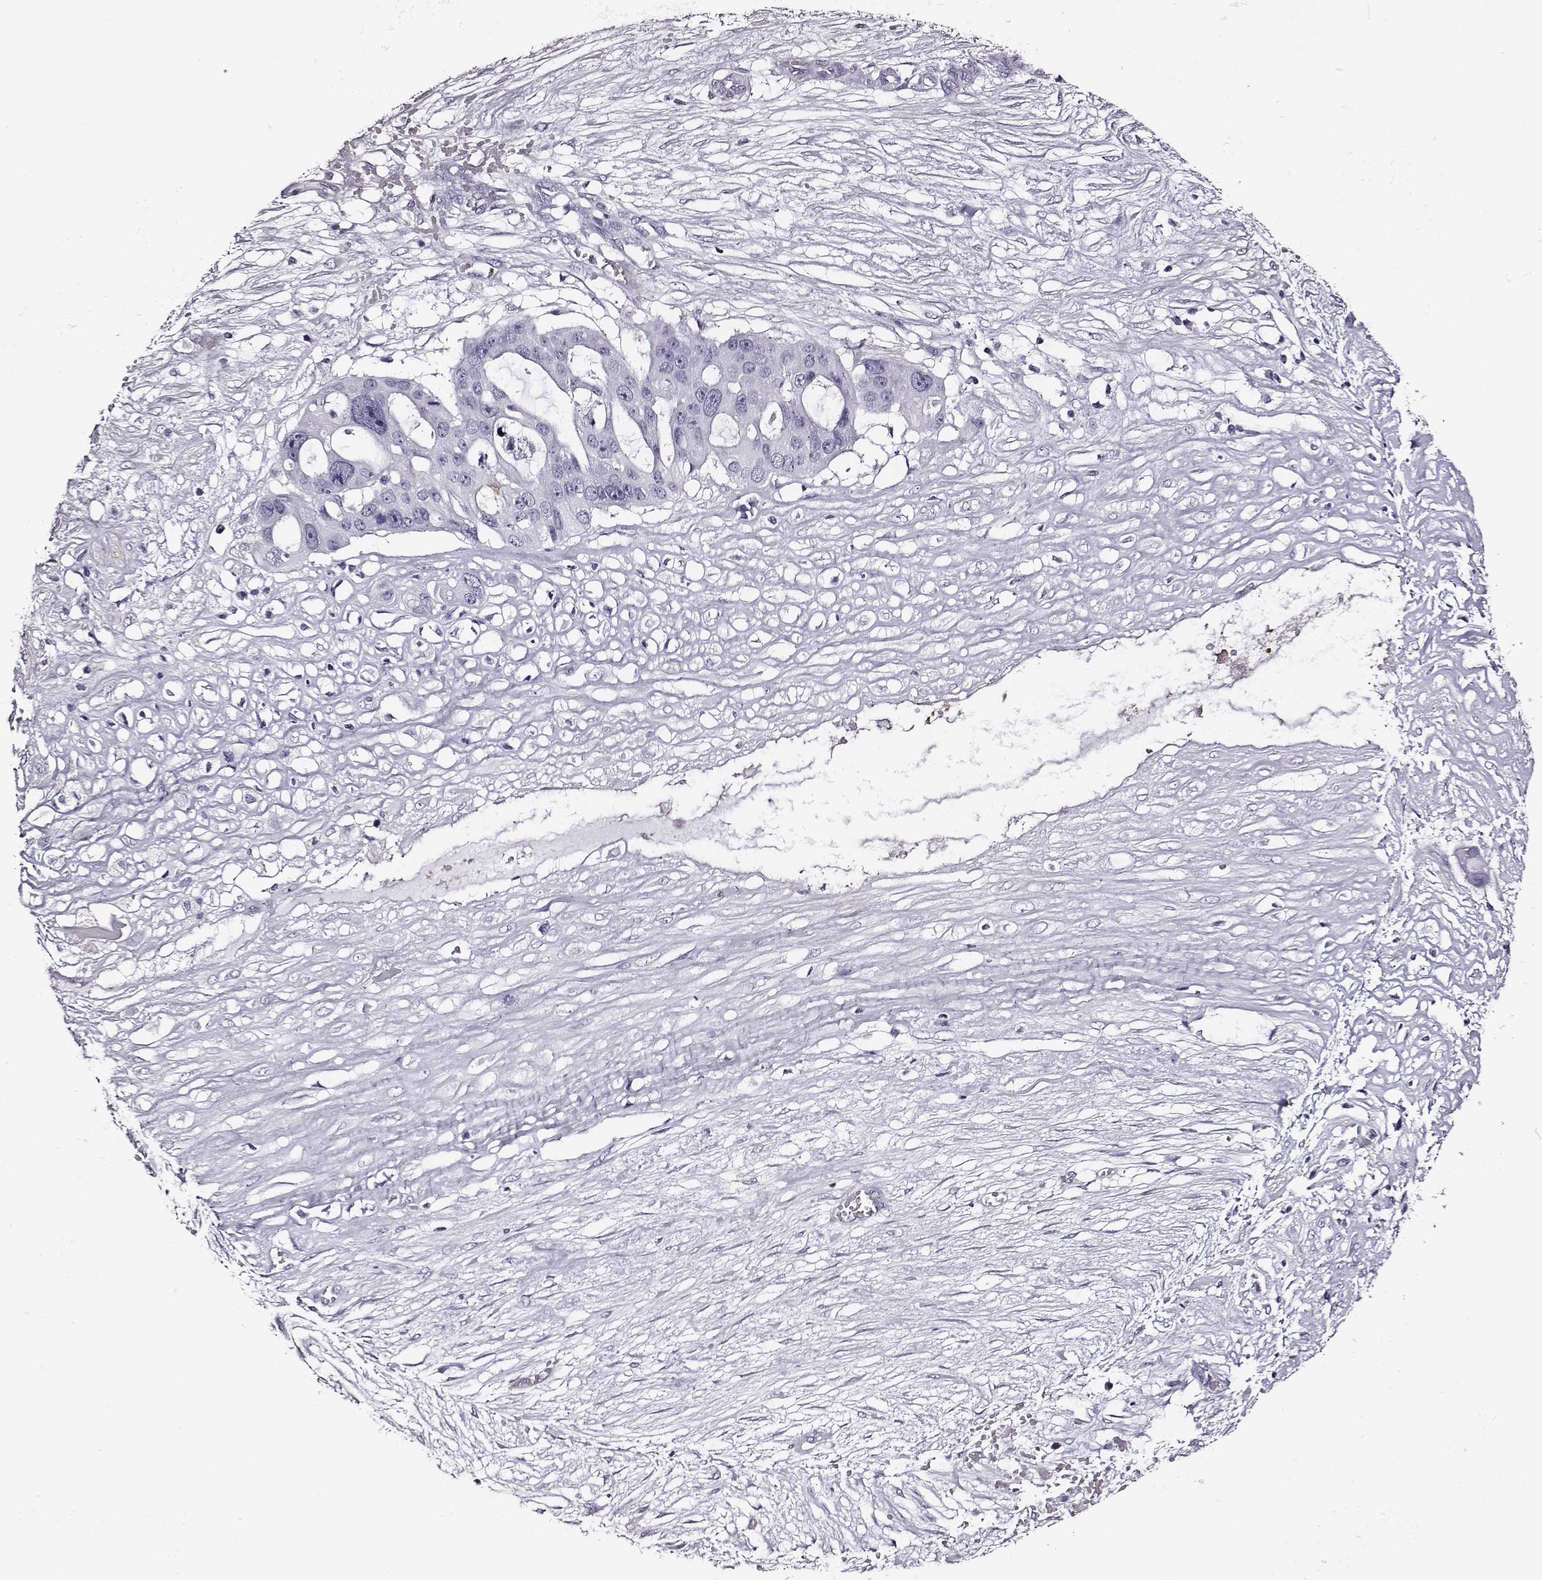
{"staining": {"intensity": "negative", "quantity": "none", "location": "none"}, "tissue": "ovarian cancer", "cell_type": "Tumor cells", "image_type": "cancer", "snomed": [{"axis": "morphology", "description": "Cystadenocarcinoma, serous, NOS"}, {"axis": "topography", "description": "Ovary"}], "caption": "The micrograph displays no staining of tumor cells in serous cystadenocarcinoma (ovarian).", "gene": "DPEP1", "patient": {"sex": "female", "age": 56}}